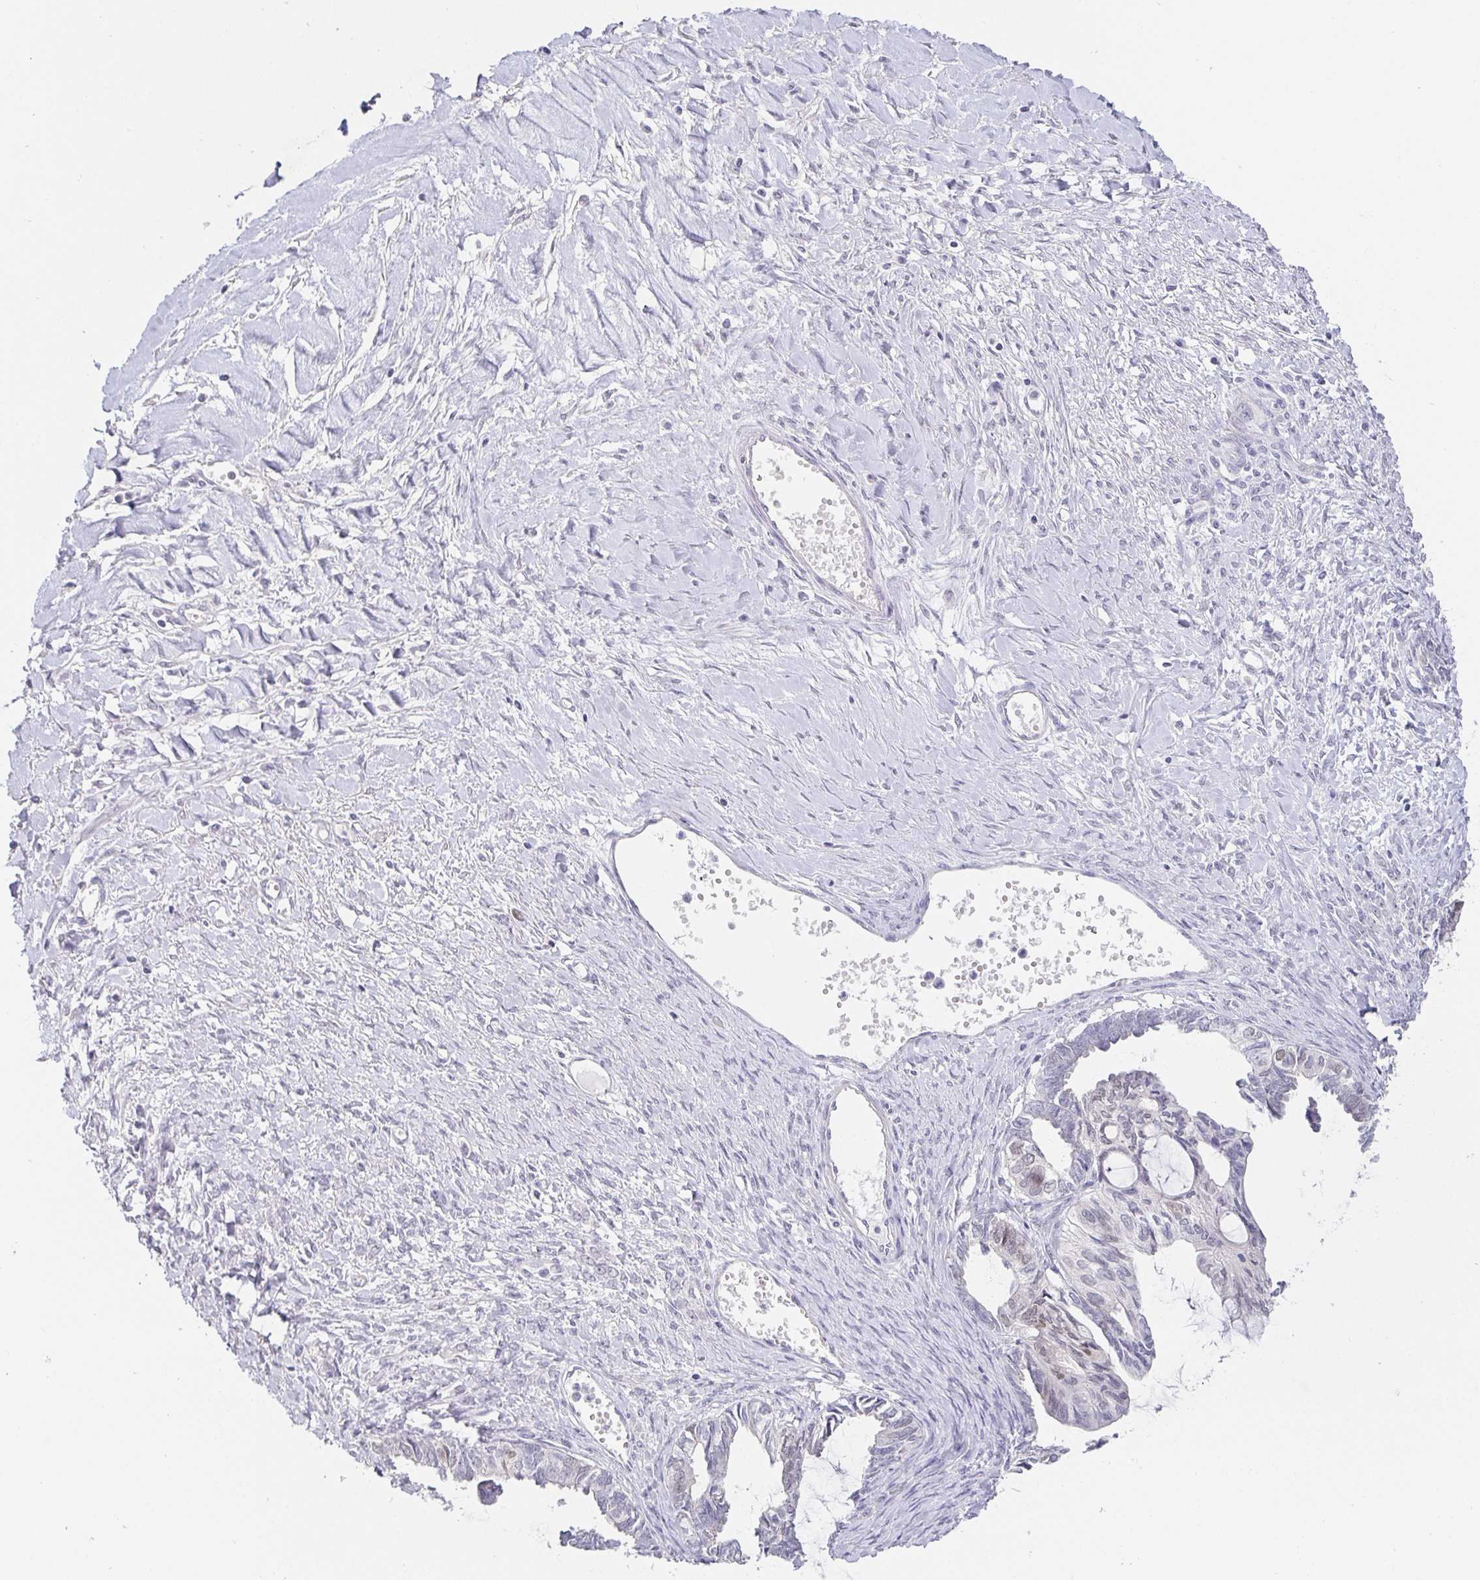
{"staining": {"intensity": "negative", "quantity": "none", "location": "none"}, "tissue": "ovarian cancer", "cell_type": "Tumor cells", "image_type": "cancer", "snomed": [{"axis": "morphology", "description": "Cystadenocarcinoma, mucinous, NOS"}, {"axis": "topography", "description": "Ovary"}], "caption": "High power microscopy histopathology image of an IHC micrograph of ovarian cancer (mucinous cystadenocarcinoma), revealing no significant positivity in tumor cells. Nuclei are stained in blue.", "gene": "PDX1", "patient": {"sex": "female", "age": 61}}